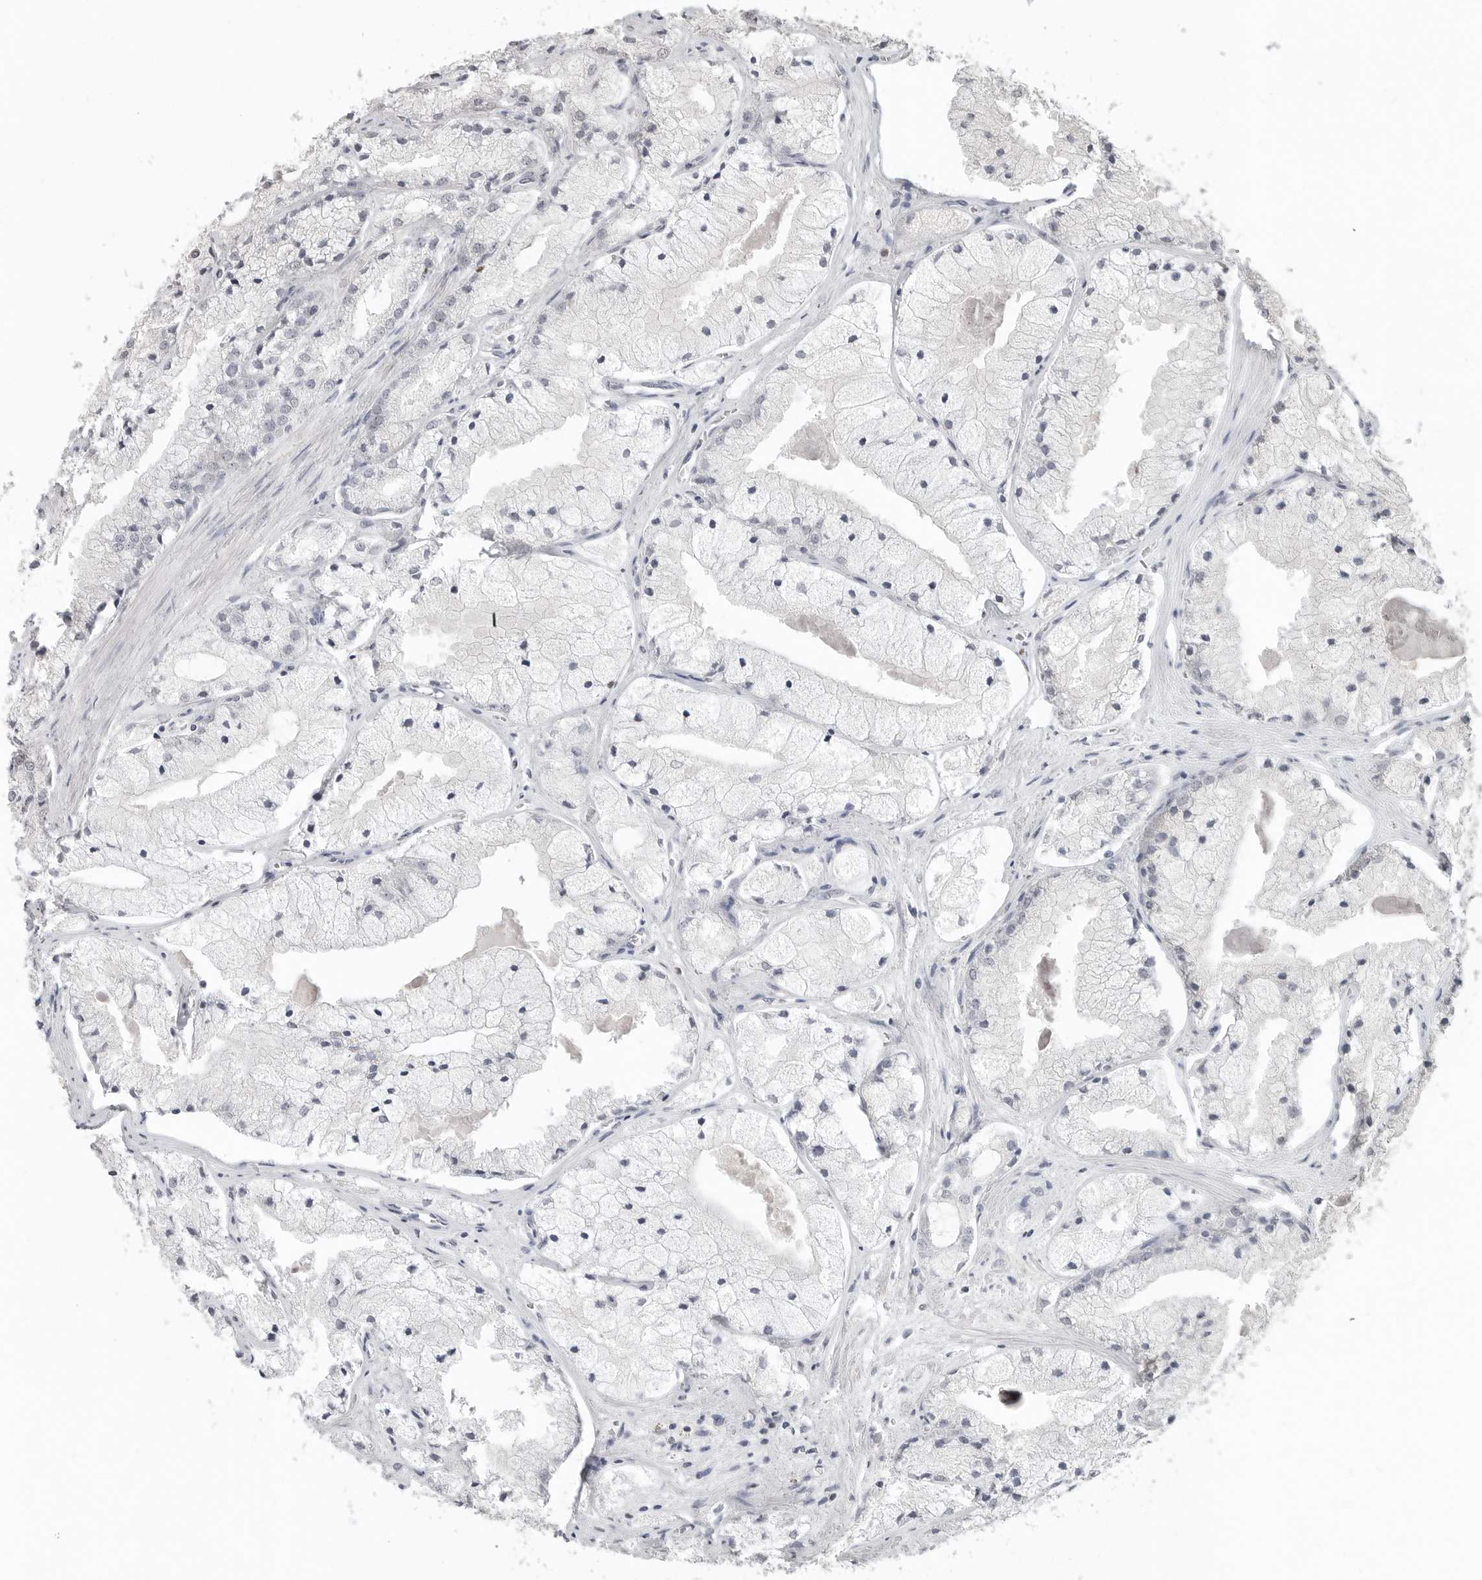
{"staining": {"intensity": "negative", "quantity": "none", "location": "none"}, "tissue": "prostate cancer", "cell_type": "Tumor cells", "image_type": "cancer", "snomed": [{"axis": "morphology", "description": "Adenocarcinoma, High grade"}, {"axis": "topography", "description": "Prostate"}], "caption": "A high-resolution micrograph shows immunohistochemistry staining of high-grade adenocarcinoma (prostate), which displays no significant staining in tumor cells.", "gene": "FOXP3", "patient": {"sex": "male", "age": 50}}